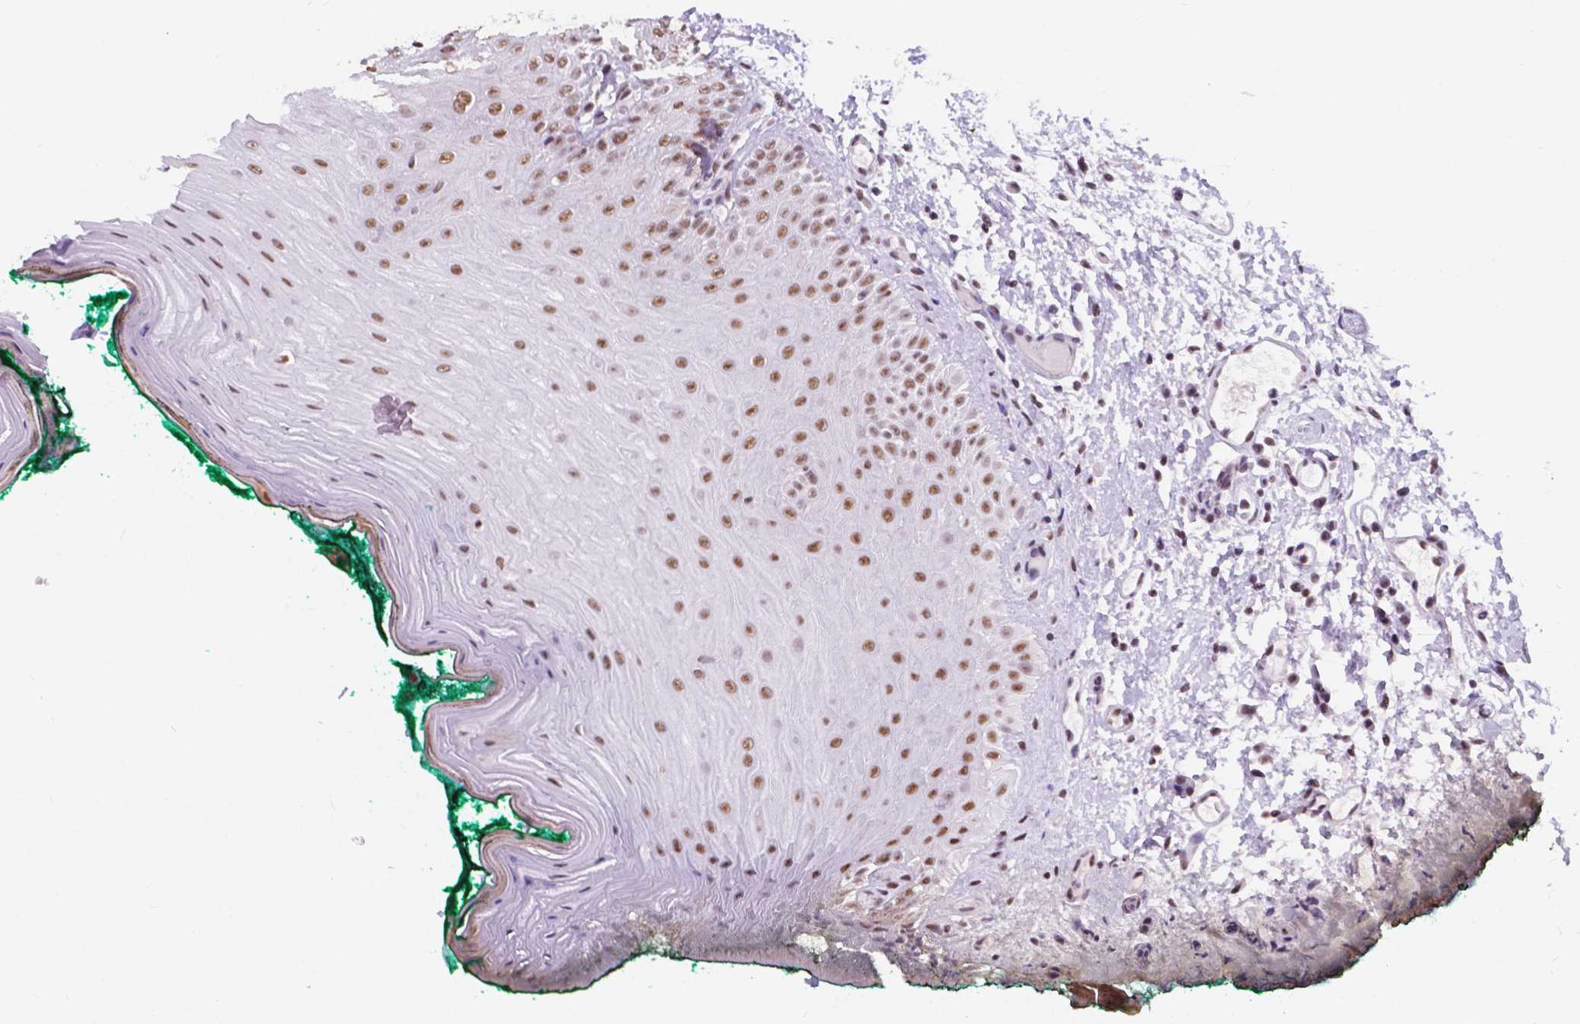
{"staining": {"intensity": "moderate", "quantity": ">75%", "location": "nuclear"}, "tissue": "oral mucosa", "cell_type": "Squamous epithelial cells", "image_type": "normal", "snomed": [{"axis": "morphology", "description": "Normal tissue, NOS"}, {"axis": "topography", "description": "Oral tissue"}], "caption": "Protein staining displays moderate nuclear staining in about >75% of squamous epithelial cells in normal oral mucosa.", "gene": "BCAS2", "patient": {"sex": "female", "age": 83}}